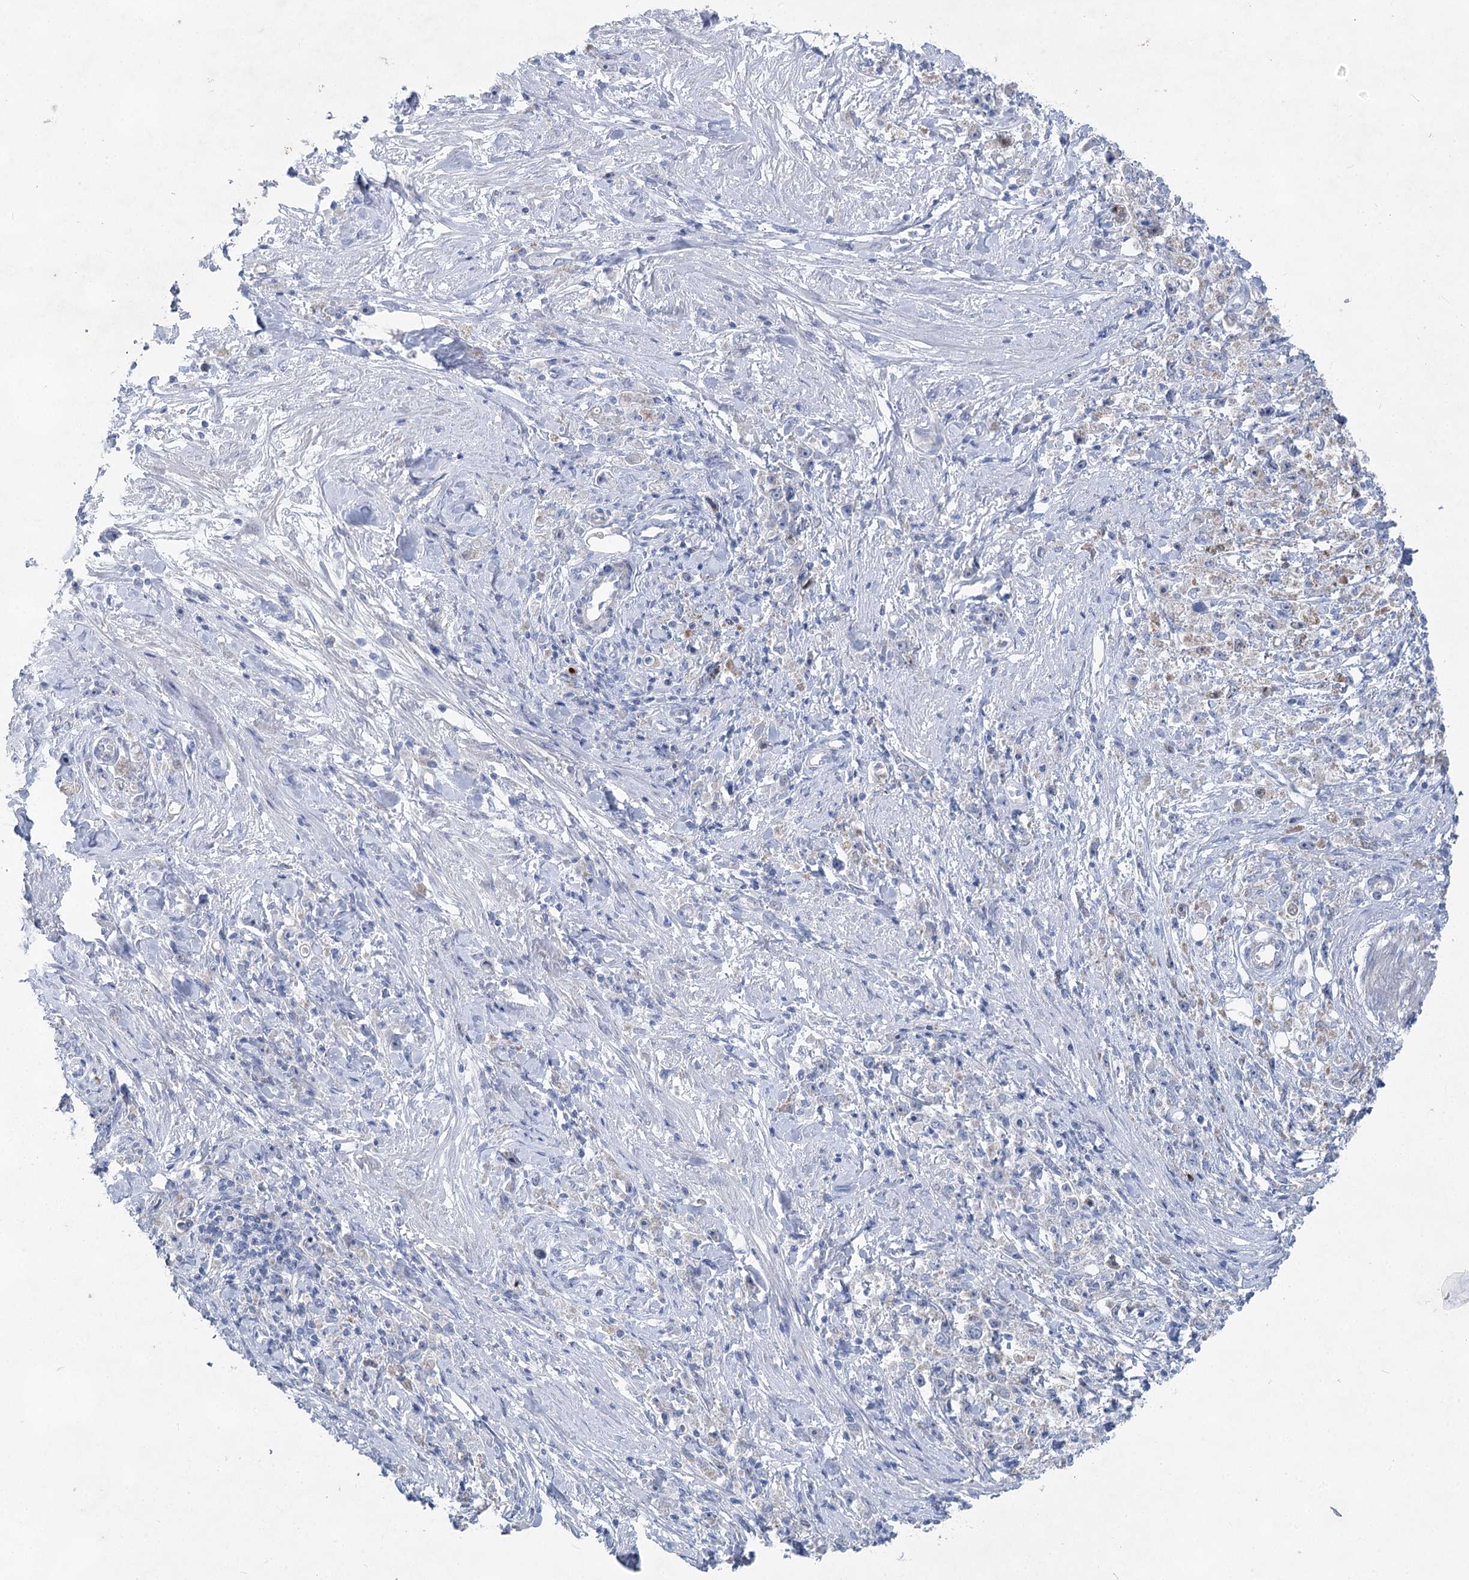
{"staining": {"intensity": "negative", "quantity": "none", "location": "none"}, "tissue": "stomach cancer", "cell_type": "Tumor cells", "image_type": "cancer", "snomed": [{"axis": "morphology", "description": "Adenocarcinoma, NOS"}, {"axis": "topography", "description": "Stomach"}], "caption": "The immunohistochemistry (IHC) image has no significant positivity in tumor cells of stomach adenocarcinoma tissue. Nuclei are stained in blue.", "gene": "WDR74", "patient": {"sex": "female", "age": 59}}